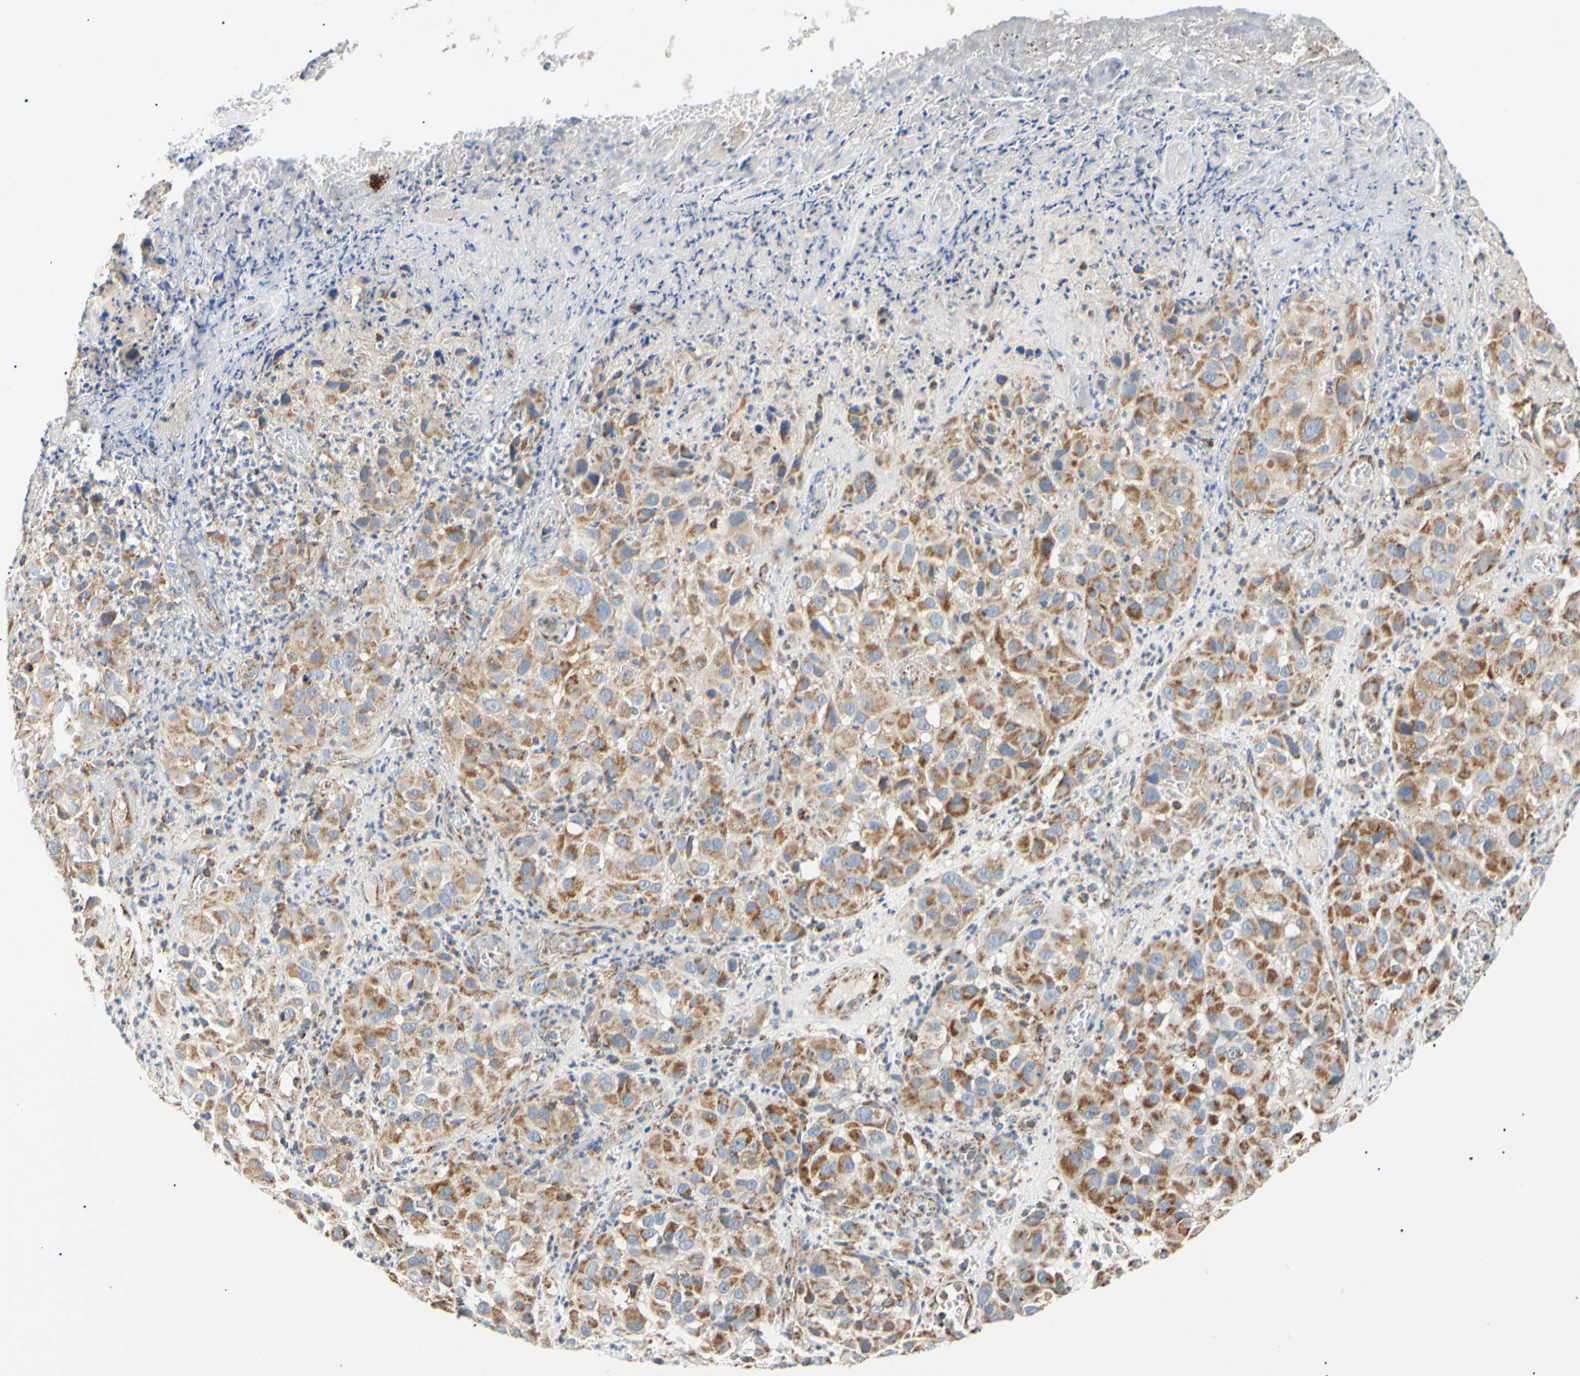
{"staining": {"intensity": "moderate", "quantity": ">75%", "location": "cytoplasmic/membranous"}, "tissue": "melanoma", "cell_type": "Tumor cells", "image_type": "cancer", "snomed": [{"axis": "morphology", "description": "Malignant melanoma, NOS"}, {"axis": "topography", "description": "Skin"}], "caption": "Tumor cells display medium levels of moderate cytoplasmic/membranous expression in about >75% of cells in malignant melanoma.", "gene": "ACAT1", "patient": {"sex": "female", "age": 21}}